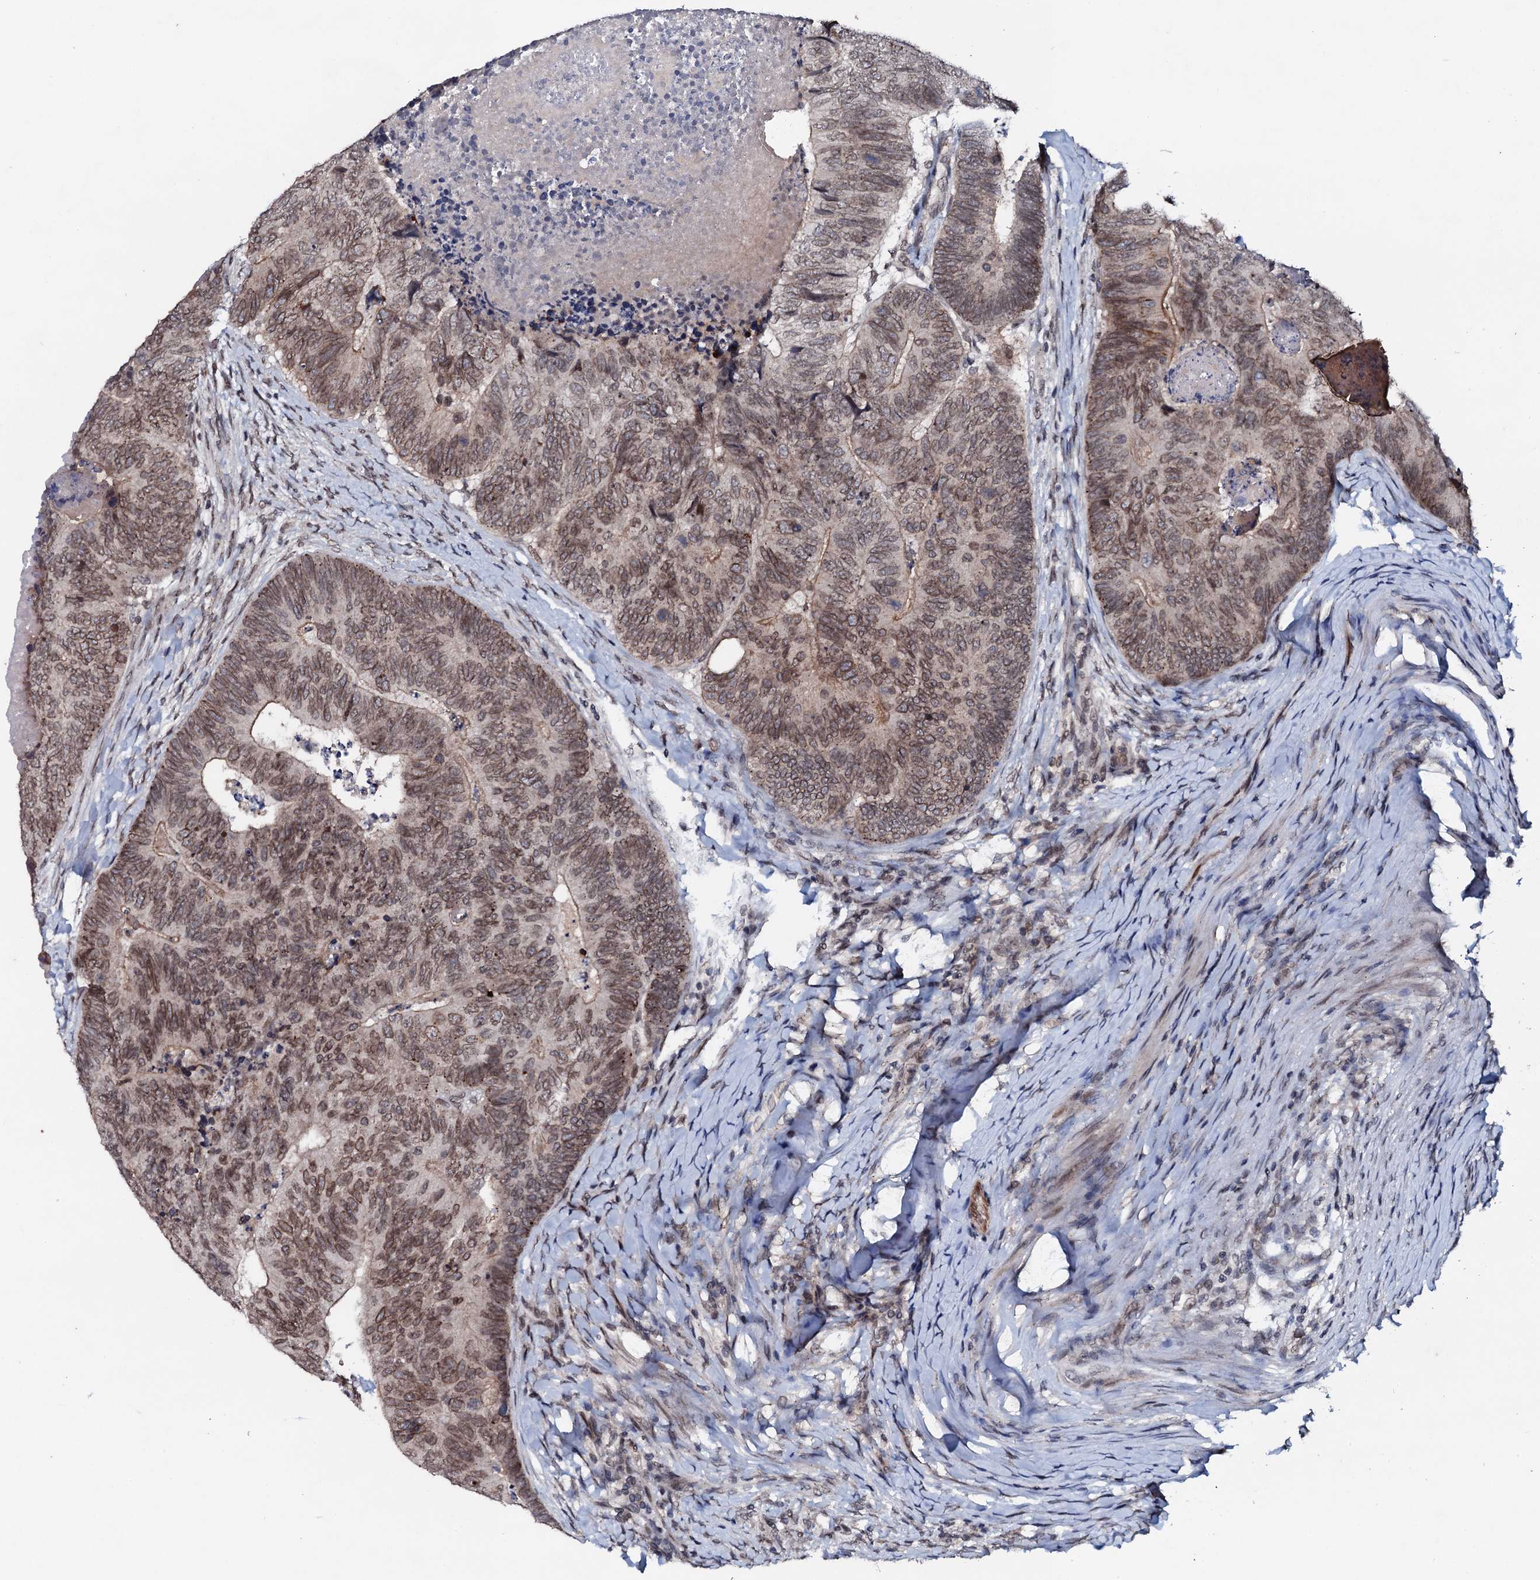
{"staining": {"intensity": "weak", "quantity": "25%-75%", "location": "cytoplasmic/membranous,nuclear"}, "tissue": "colorectal cancer", "cell_type": "Tumor cells", "image_type": "cancer", "snomed": [{"axis": "morphology", "description": "Adenocarcinoma, NOS"}, {"axis": "topography", "description": "Colon"}], "caption": "This image displays colorectal cancer (adenocarcinoma) stained with immunohistochemistry to label a protein in brown. The cytoplasmic/membranous and nuclear of tumor cells show weak positivity for the protein. Nuclei are counter-stained blue.", "gene": "SNTA1", "patient": {"sex": "female", "age": 67}}